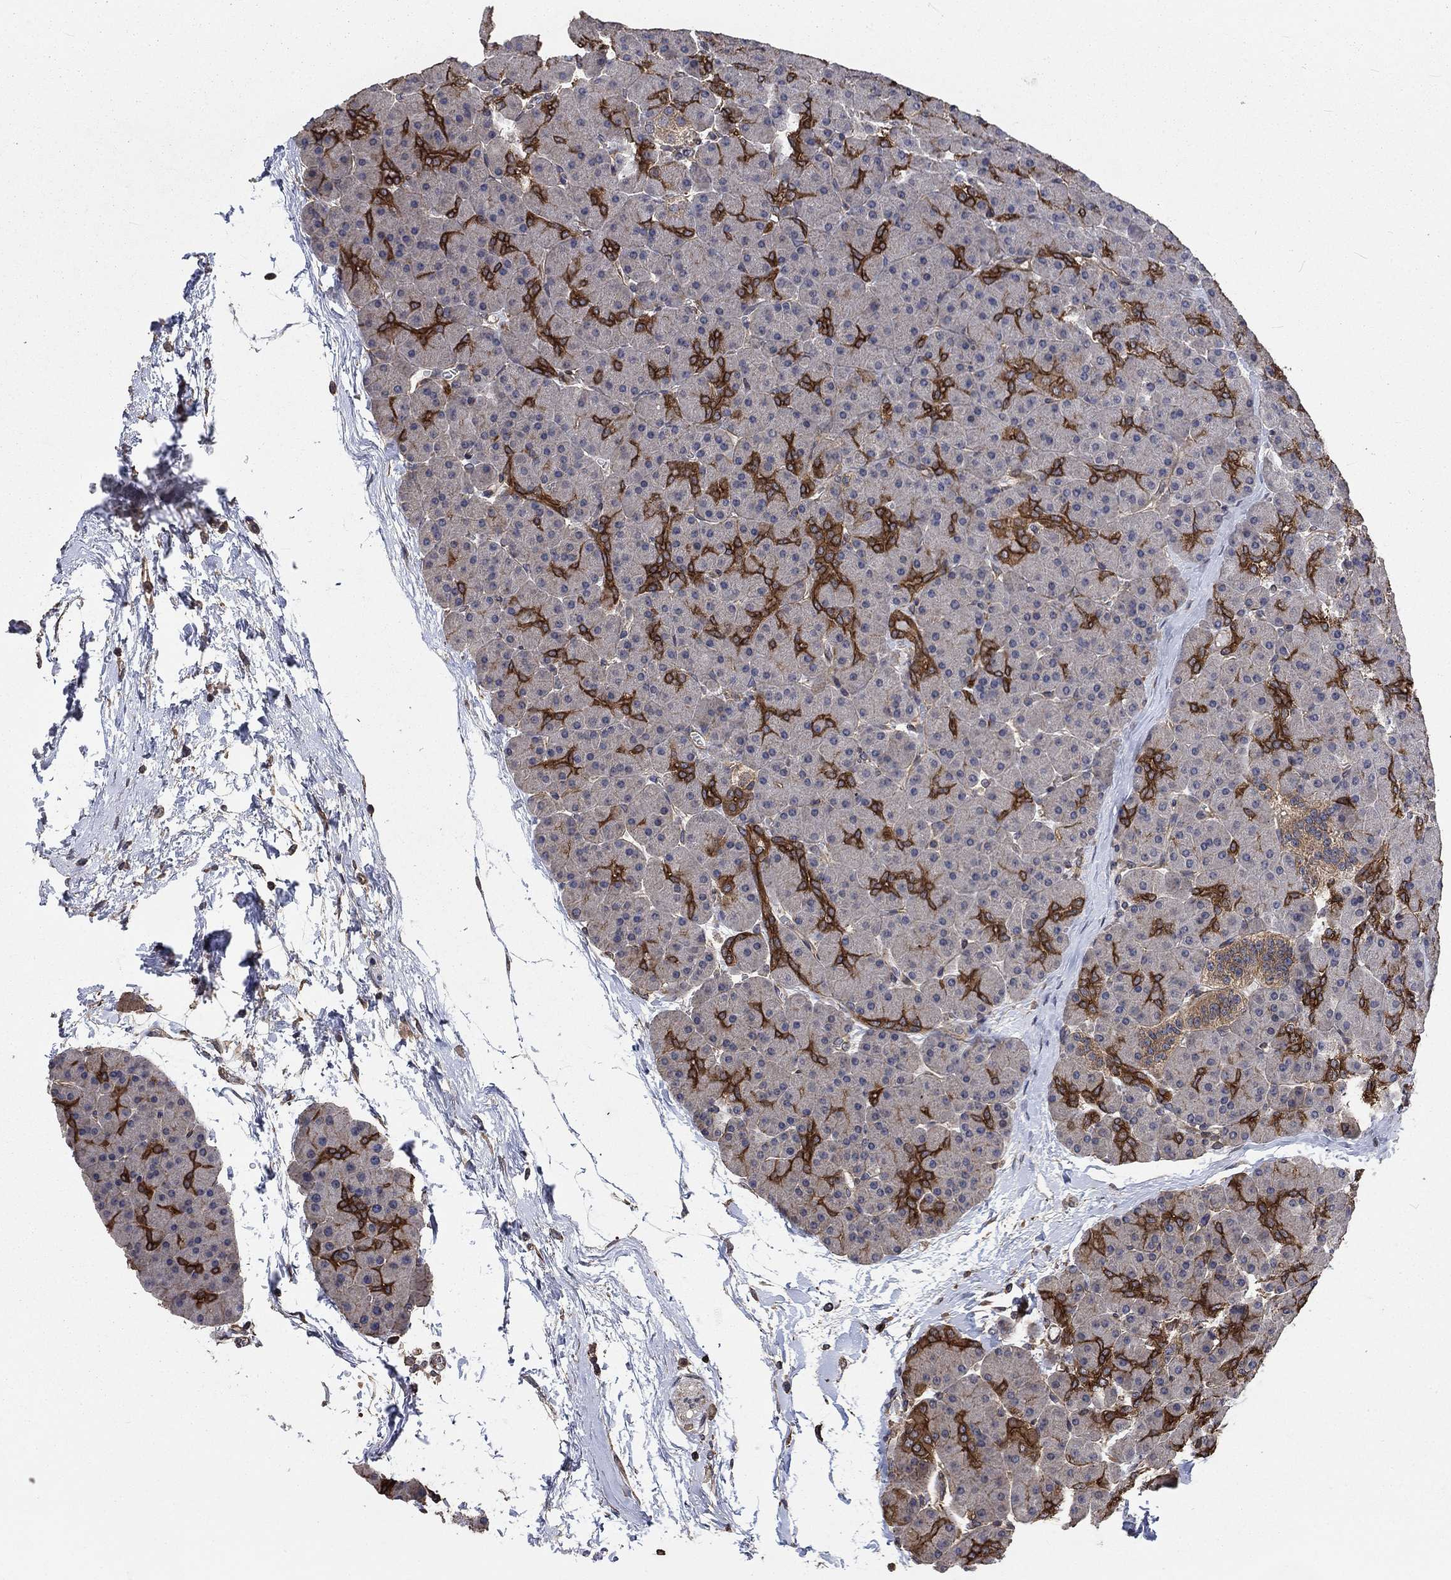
{"staining": {"intensity": "strong", "quantity": "<25%", "location": "cytoplasmic/membranous"}, "tissue": "pancreas", "cell_type": "Exocrine glandular cells", "image_type": "normal", "snomed": [{"axis": "morphology", "description": "Normal tissue, NOS"}, {"axis": "topography", "description": "Pancreas"}], "caption": "Protein analysis of normal pancreas reveals strong cytoplasmic/membranous positivity in approximately <25% of exocrine glandular cells. The protein of interest is shown in brown color, while the nuclei are stained blue.", "gene": "PDE3A", "patient": {"sex": "female", "age": 44}}